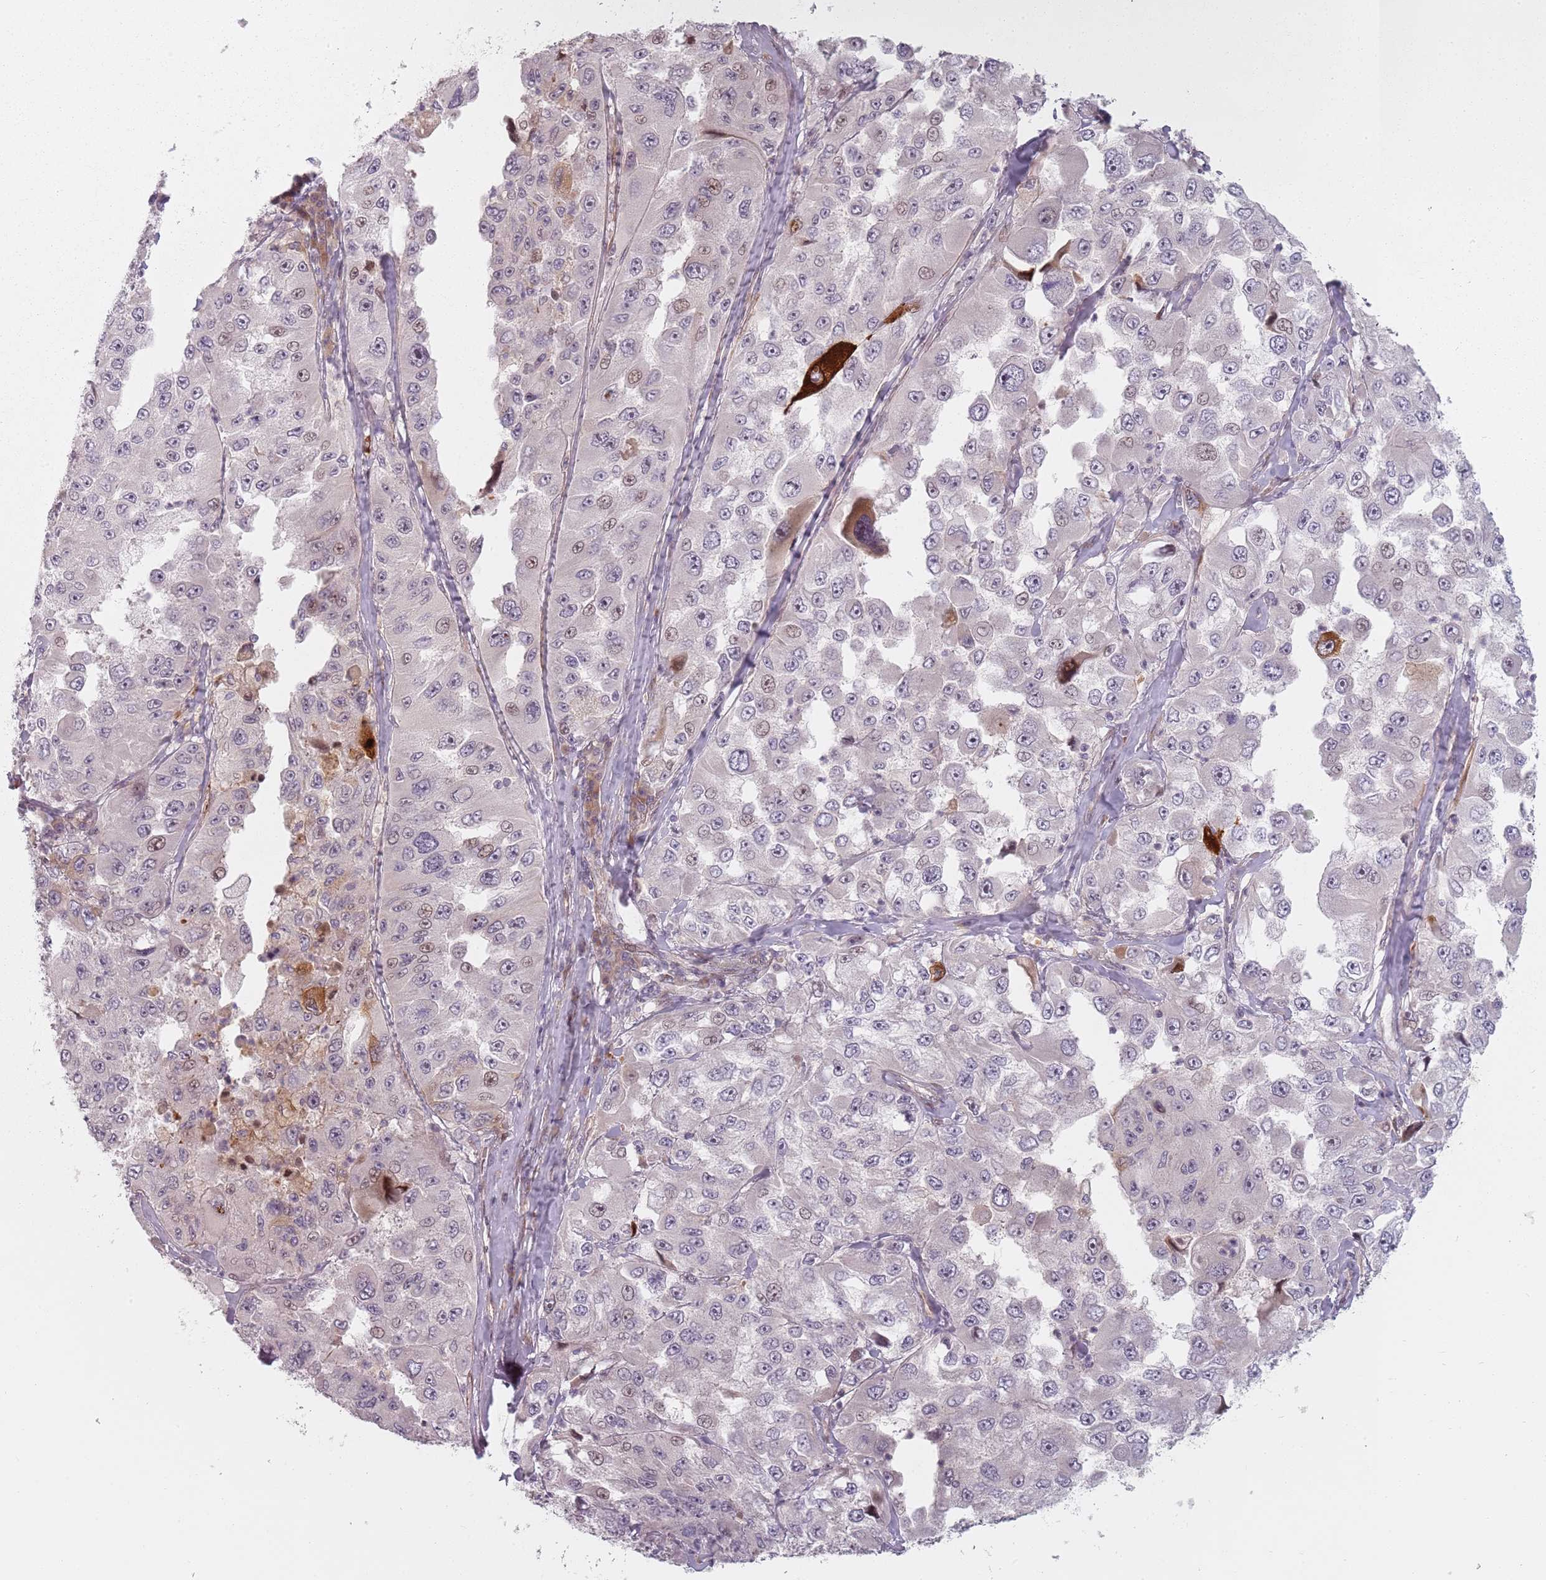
{"staining": {"intensity": "moderate", "quantity": "<25%", "location": "nuclear"}, "tissue": "melanoma", "cell_type": "Tumor cells", "image_type": "cancer", "snomed": [{"axis": "morphology", "description": "Malignant melanoma, Metastatic site"}, {"axis": "topography", "description": "Lymph node"}], "caption": "High-power microscopy captured an IHC micrograph of melanoma, revealing moderate nuclear positivity in about <25% of tumor cells.", "gene": "RPS6KA2", "patient": {"sex": "male", "age": 62}}